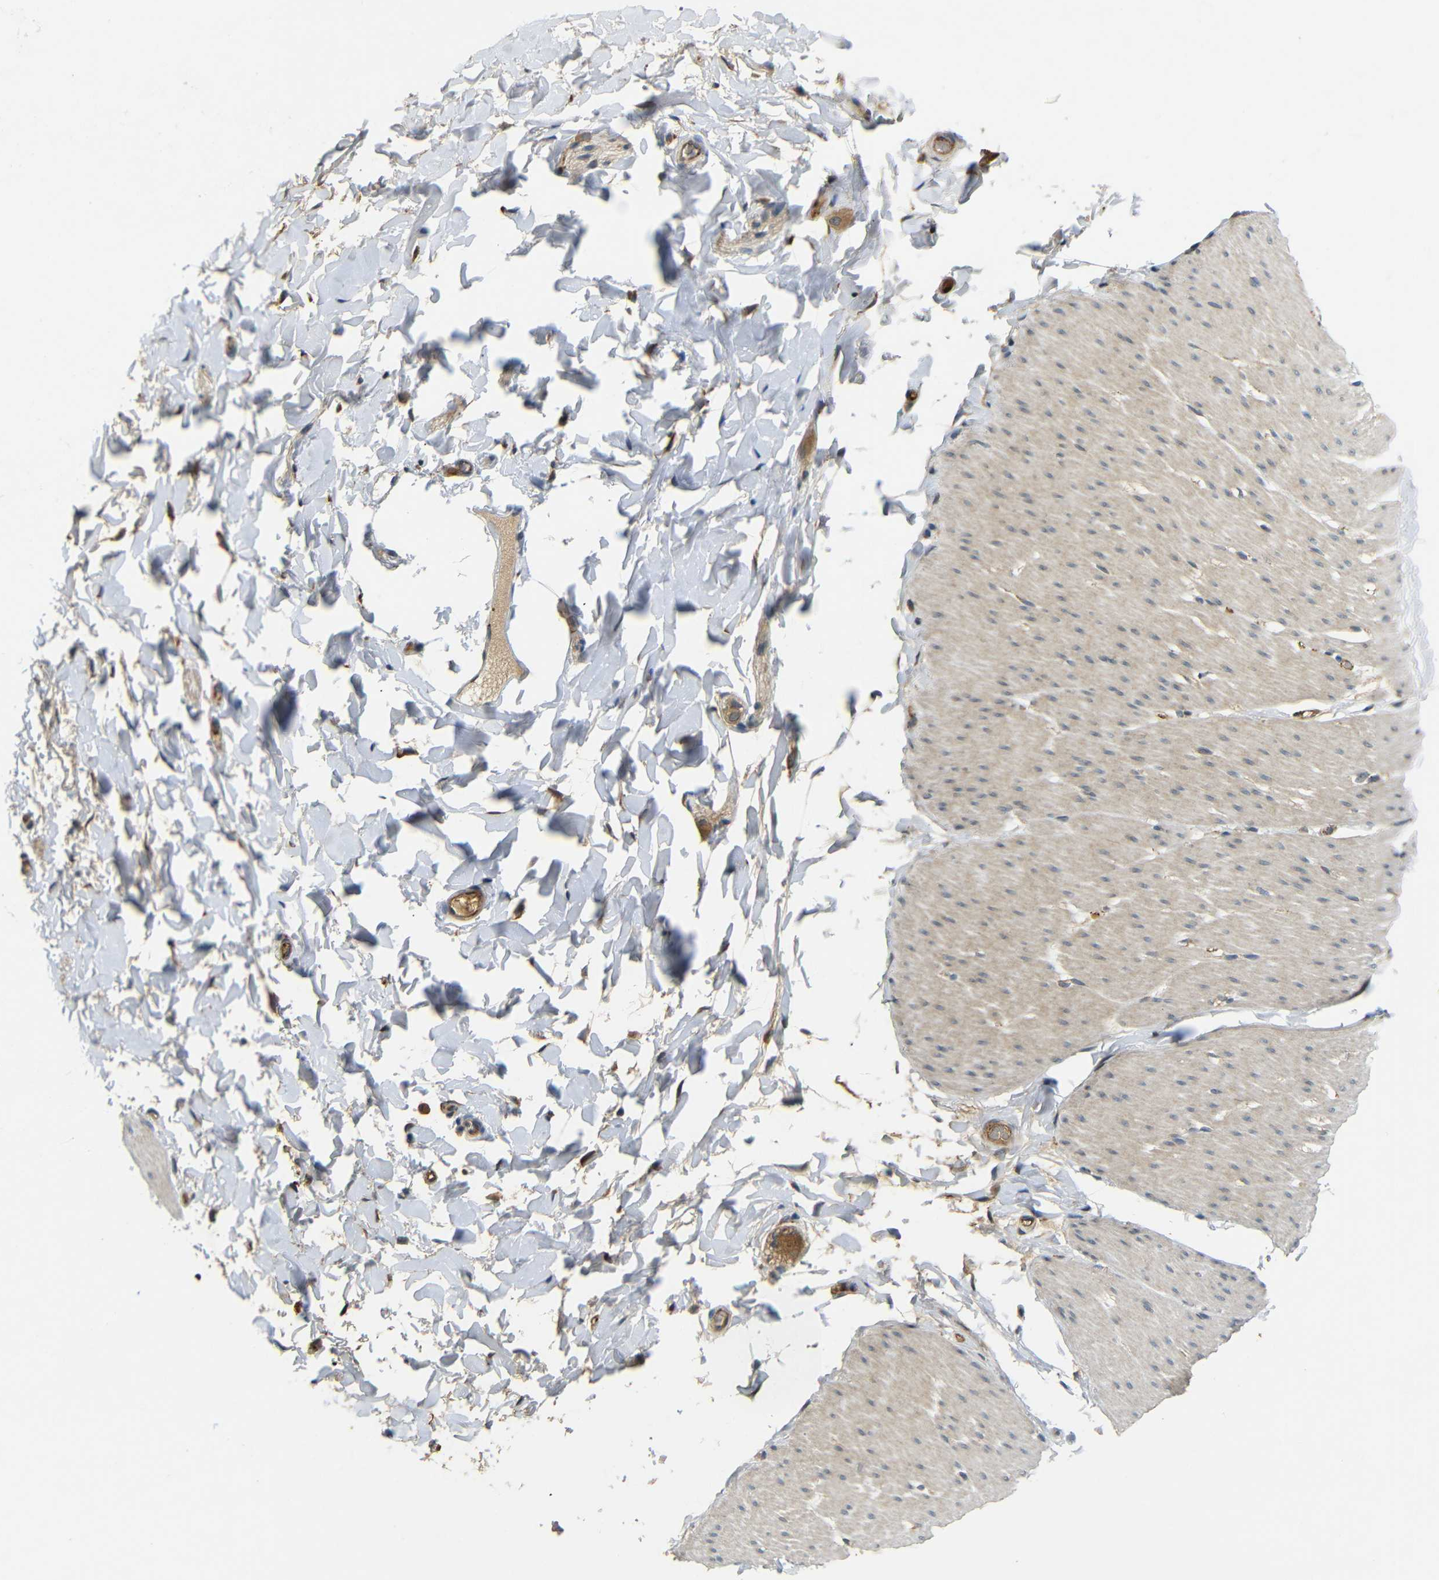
{"staining": {"intensity": "weak", "quantity": "<25%", "location": "cytoplasmic/membranous"}, "tissue": "smooth muscle", "cell_type": "Smooth muscle cells", "image_type": "normal", "snomed": [{"axis": "morphology", "description": "Normal tissue, NOS"}, {"axis": "topography", "description": "Smooth muscle"}, {"axis": "topography", "description": "Colon"}], "caption": "The micrograph reveals no significant positivity in smooth muscle cells of smooth muscle.", "gene": "ATP7A", "patient": {"sex": "male", "age": 67}}